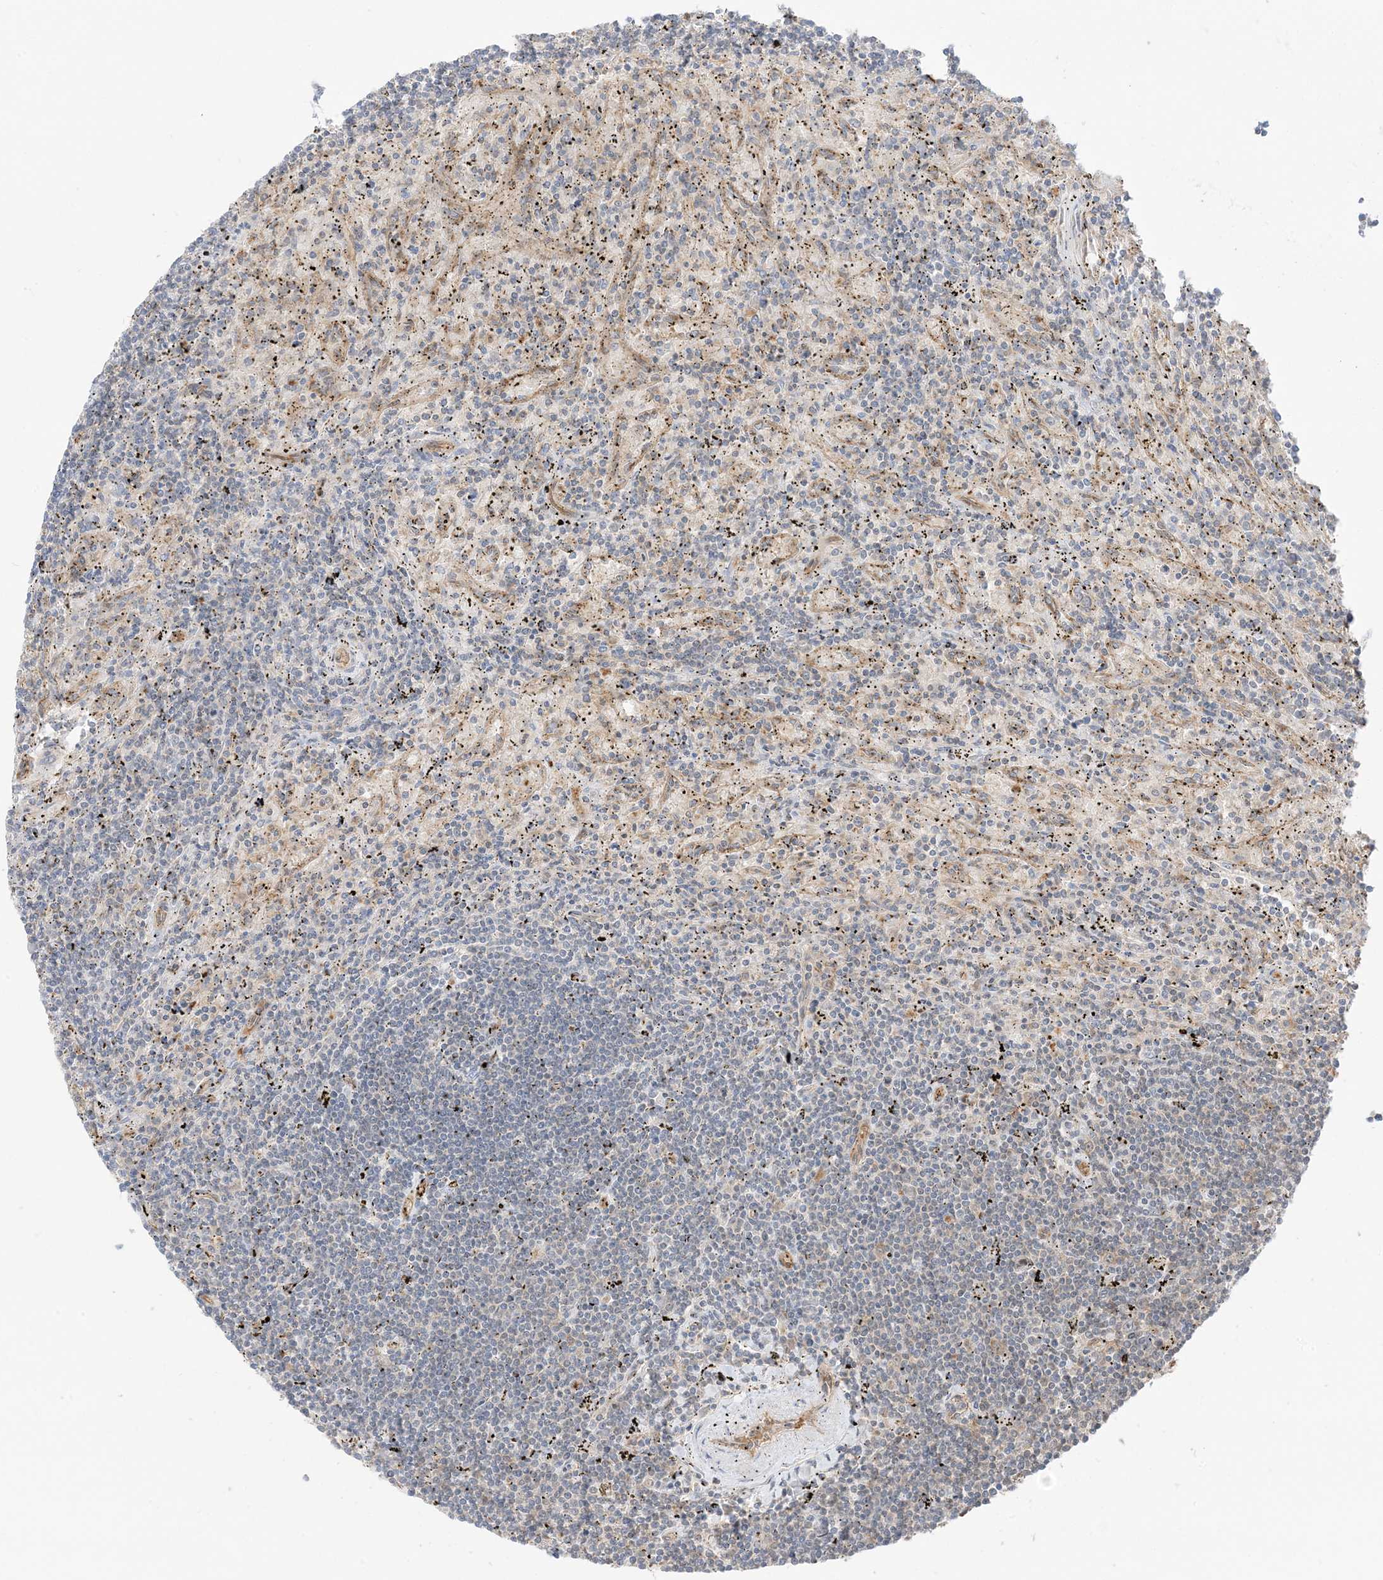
{"staining": {"intensity": "negative", "quantity": "none", "location": "none"}, "tissue": "lymphoma", "cell_type": "Tumor cells", "image_type": "cancer", "snomed": [{"axis": "morphology", "description": "Malignant lymphoma, non-Hodgkin's type, Low grade"}, {"axis": "topography", "description": "Spleen"}], "caption": "Immunohistochemistry (IHC) micrograph of lymphoma stained for a protein (brown), which displays no staining in tumor cells.", "gene": "UBAP2L", "patient": {"sex": "male", "age": 76}}